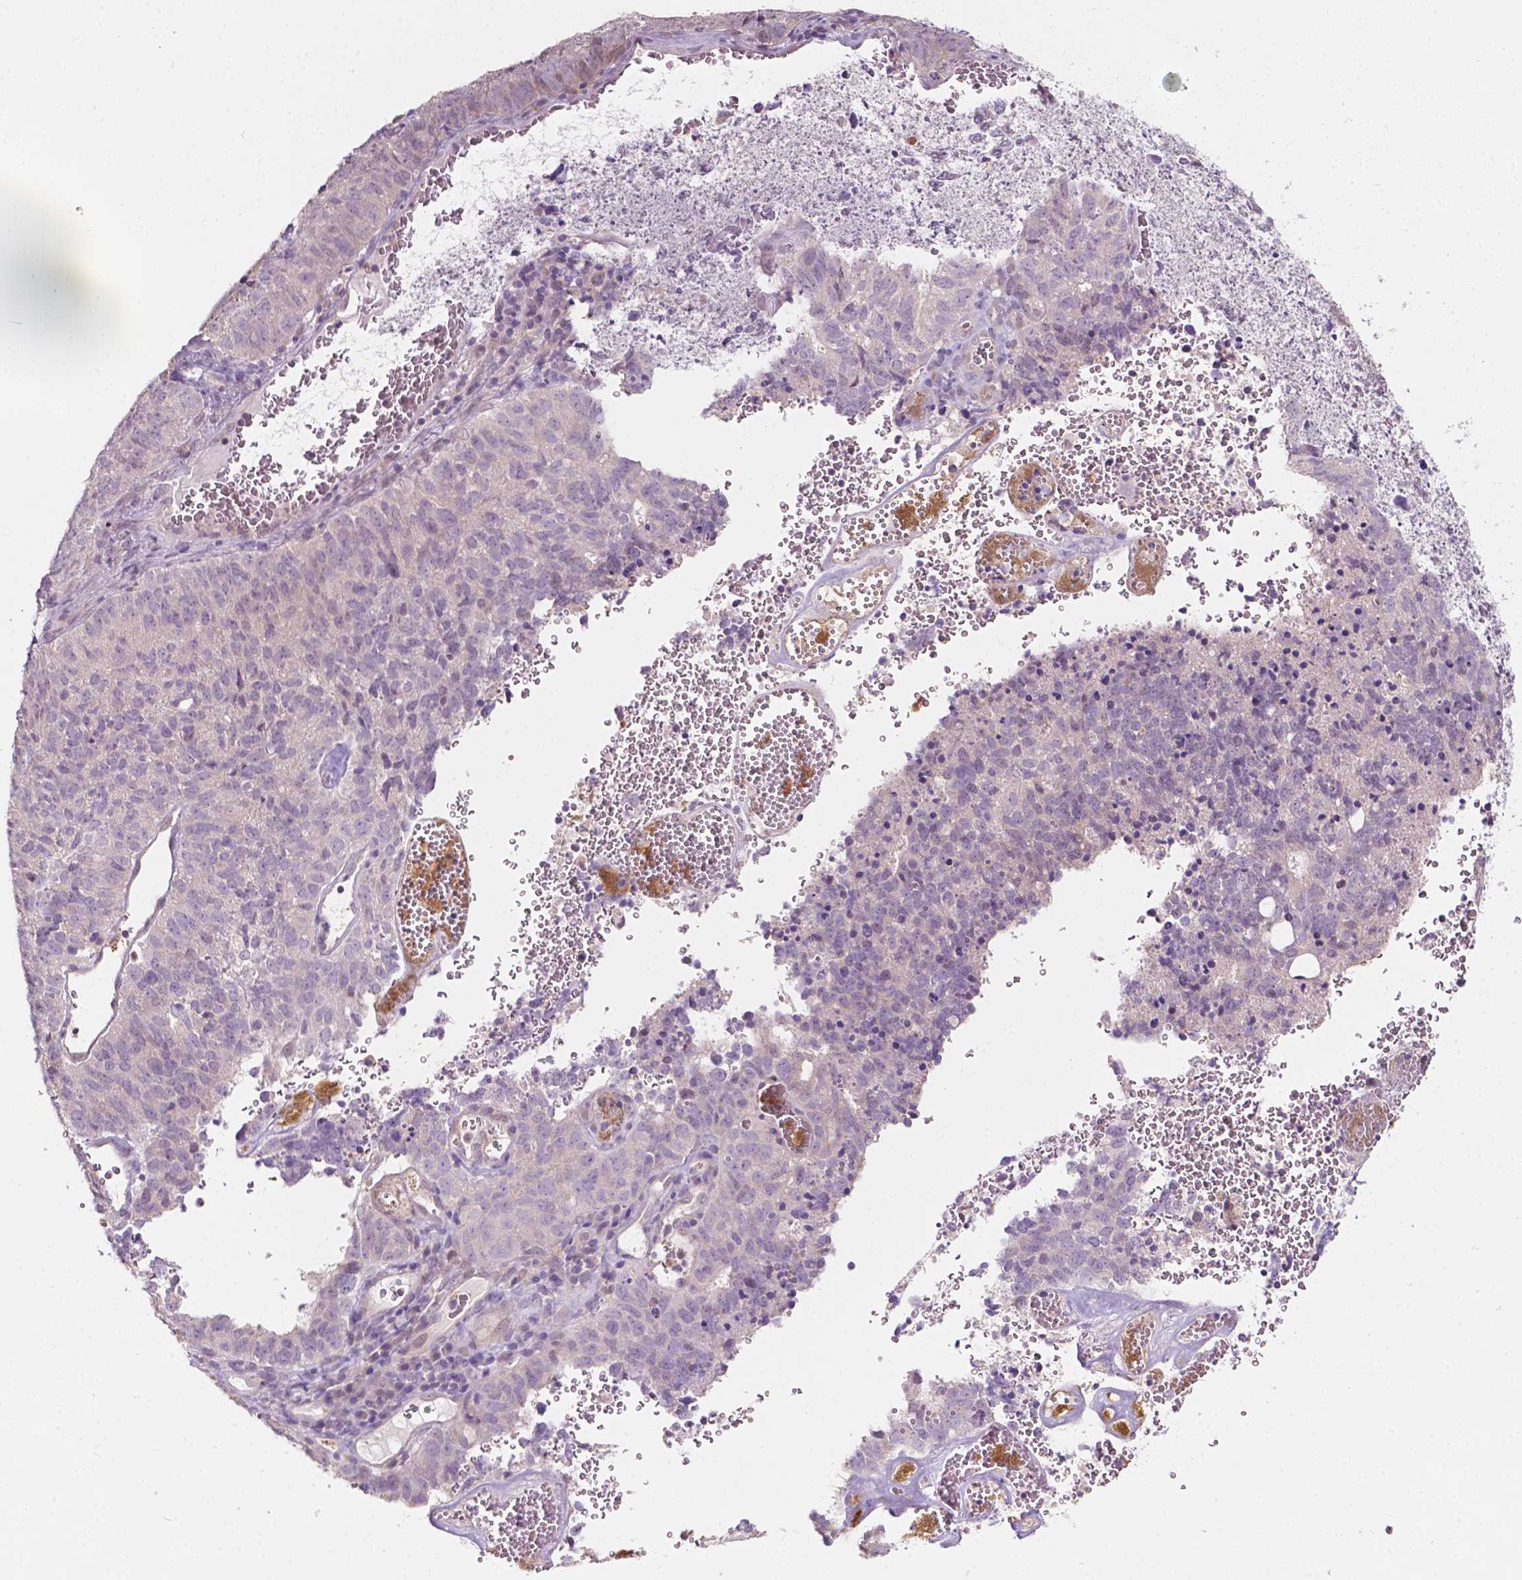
{"staining": {"intensity": "negative", "quantity": "none", "location": "none"}, "tissue": "cervical cancer", "cell_type": "Tumor cells", "image_type": "cancer", "snomed": [{"axis": "morphology", "description": "Adenocarcinoma, NOS"}, {"axis": "topography", "description": "Cervix"}], "caption": "DAB (3,3'-diaminobenzidine) immunohistochemical staining of human cervical adenocarcinoma shows no significant expression in tumor cells. (DAB (3,3'-diaminobenzidine) IHC with hematoxylin counter stain).", "gene": "TM6SF2", "patient": {"sex": "female", "age": 38}}